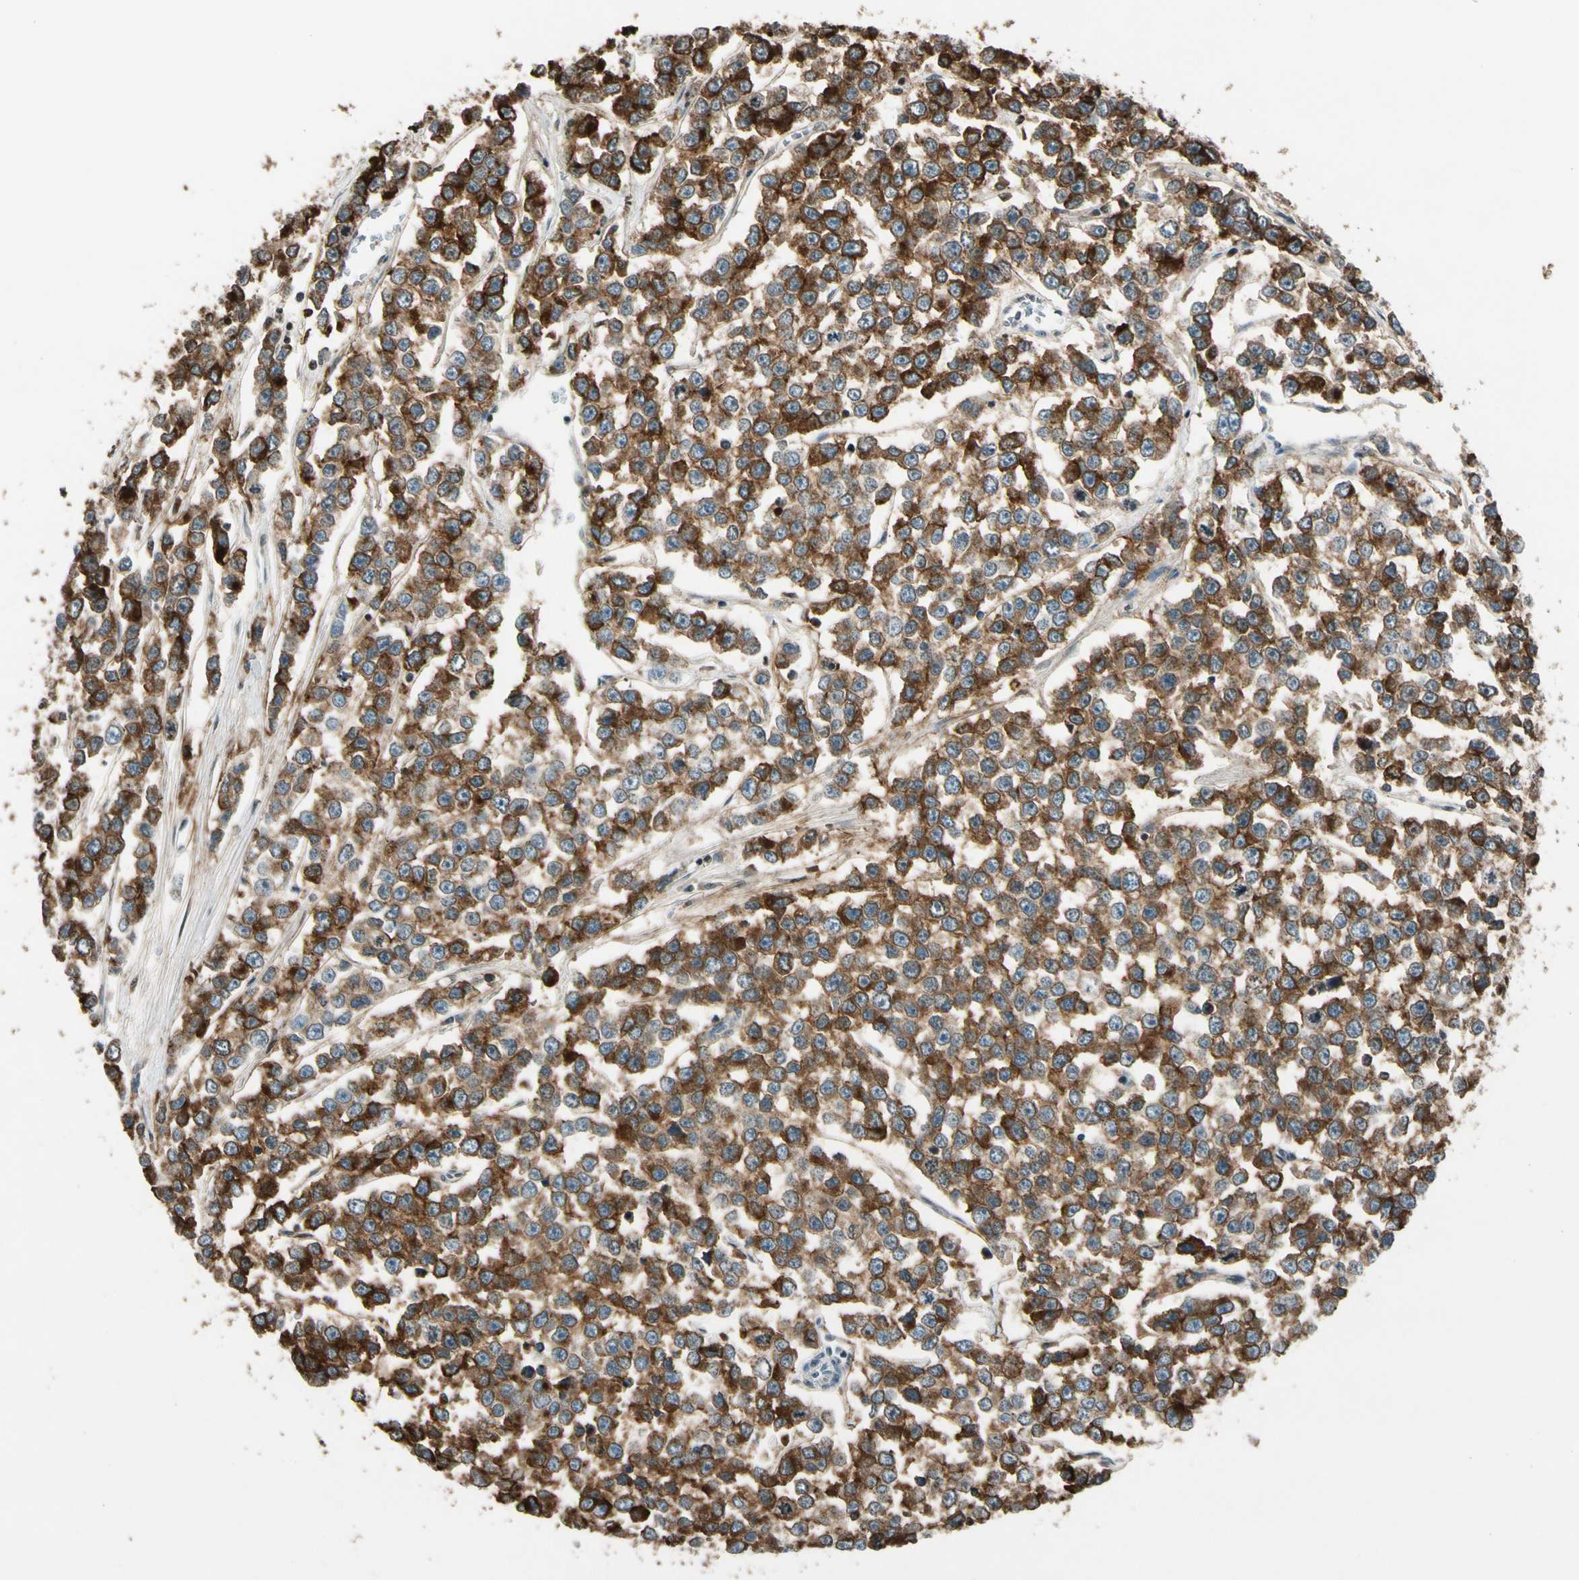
{"staining": {"intensity": "strong", "quantity": ">75%", "location": "cytoplasmic/membranous"}, "tissue": "testis cancer", "cell_type": "Tumor cells", "image_type": "cancer", "snomed": [{"axis": "morphology", "description": "Seminoma, NOS"}, {"axis": "morphology", "description": "Carcinoma, Embryonal, NOS"}, {"axis": "topography", "description": "Testis"}], "caption": "Protein staining of testis cancer tissue displays strong cytoplasmic/membranous expression in approximately >75% of tumor cells. (DAB (3,3'-diaminobenzidine) = brown stain, brightfield microscopy at high magnification).", "gene": "PDPN", "patient": {"sex": "male", "age": 52}}